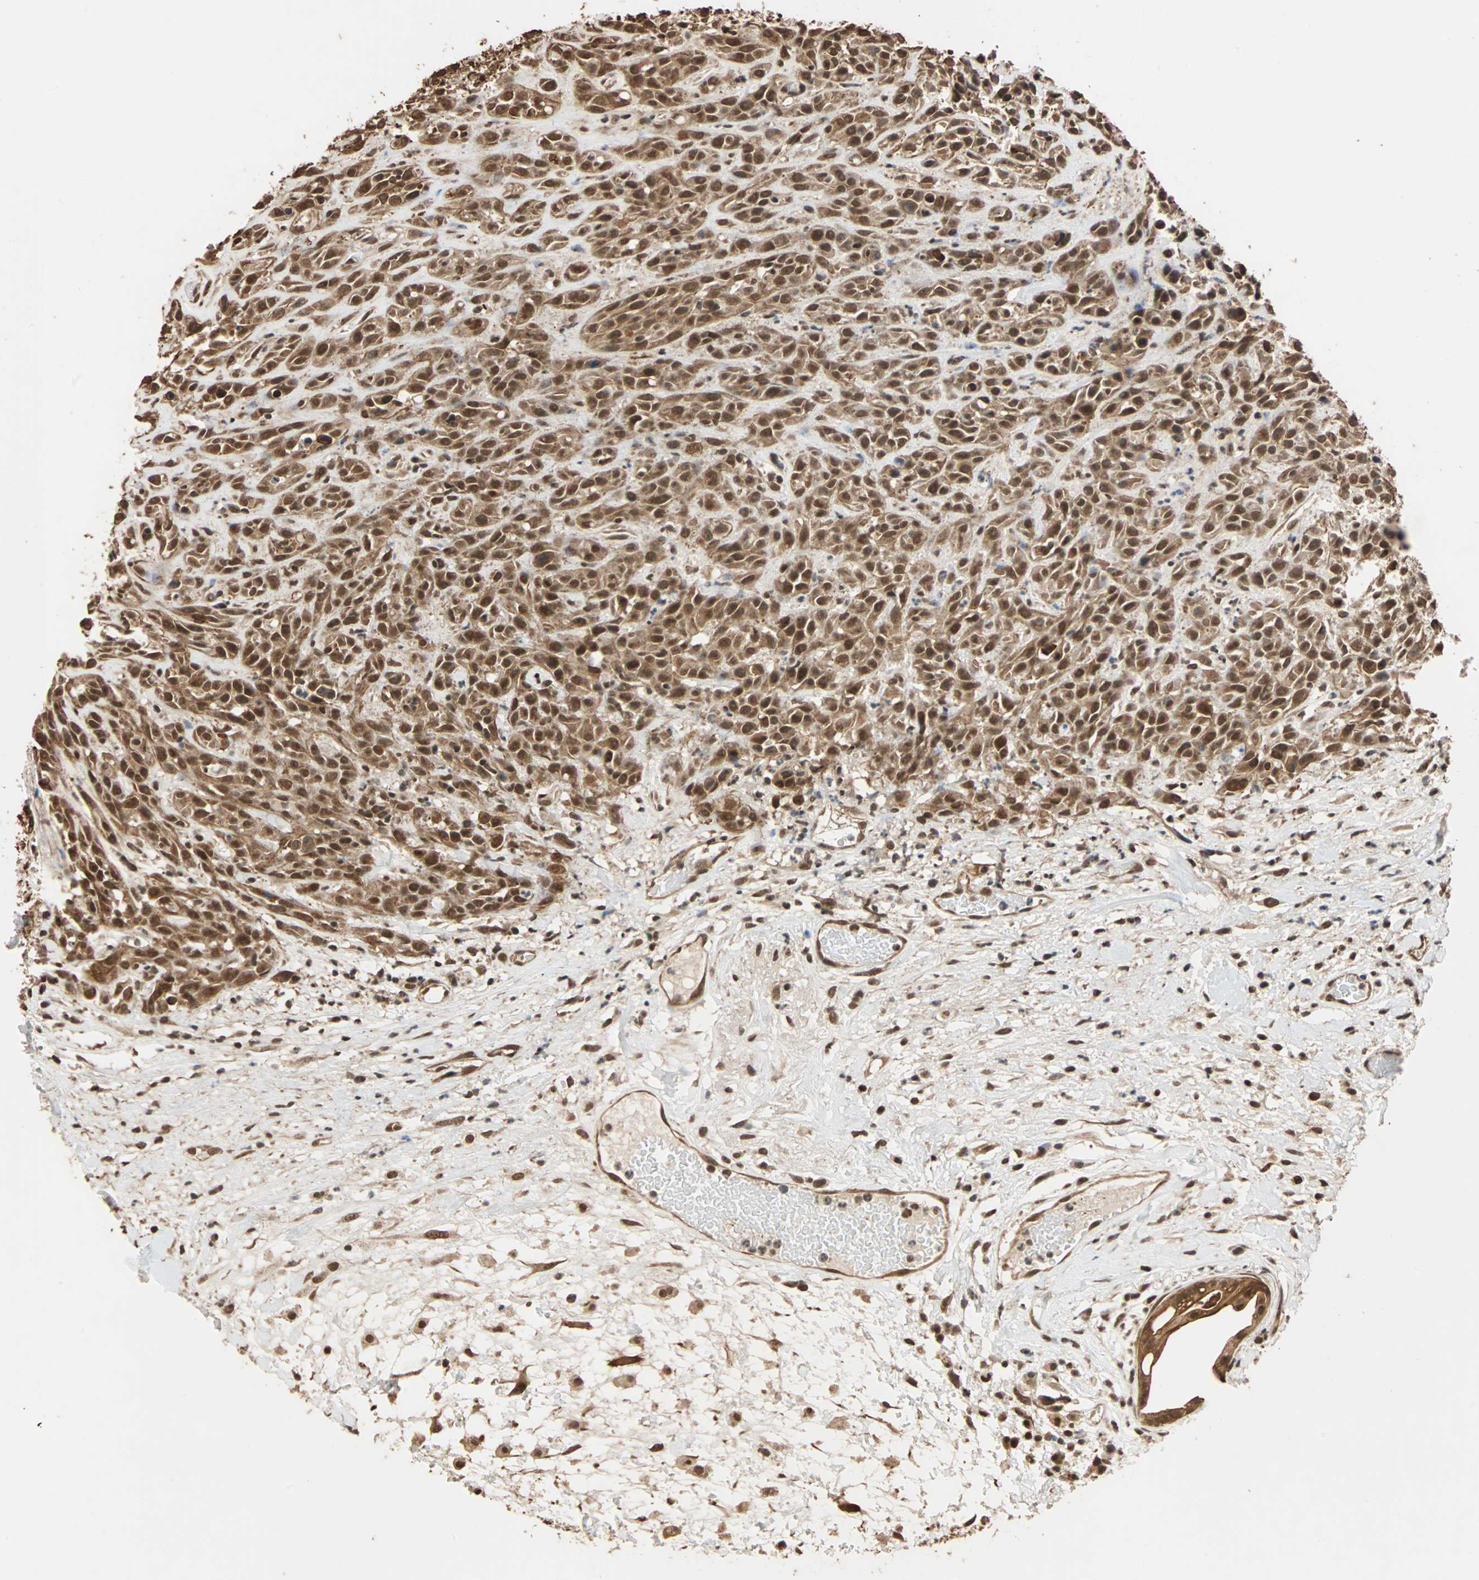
{"staining": {"intensity": "strong", "quantity": ">75%", "location": "cytoplasmic/membranous,nuclear"}, "tissue": "head and neck cancer", "cell_type": "Tumor cells", "image_type": "cancer", "snomed": [{"axis": "morphology", "description": "Normal tissue, NOS"}, {"axis": "morphology", "description": "Squamous cell carcinoma, NOS"}, {"axis": "topography", "description": "Cartilage tissue"}, {"axis": "topography", "description": "Head-Neck"}], "caption": "Protein analysis of head and neck cancer (squamous cell carcinoma) tissue displays strong cytoplasmic/membranous and nuclear staining in approximately >75% of tumor cells.", "gene": "CDC5L", "patient": {"sex": "male", "age": 62}}